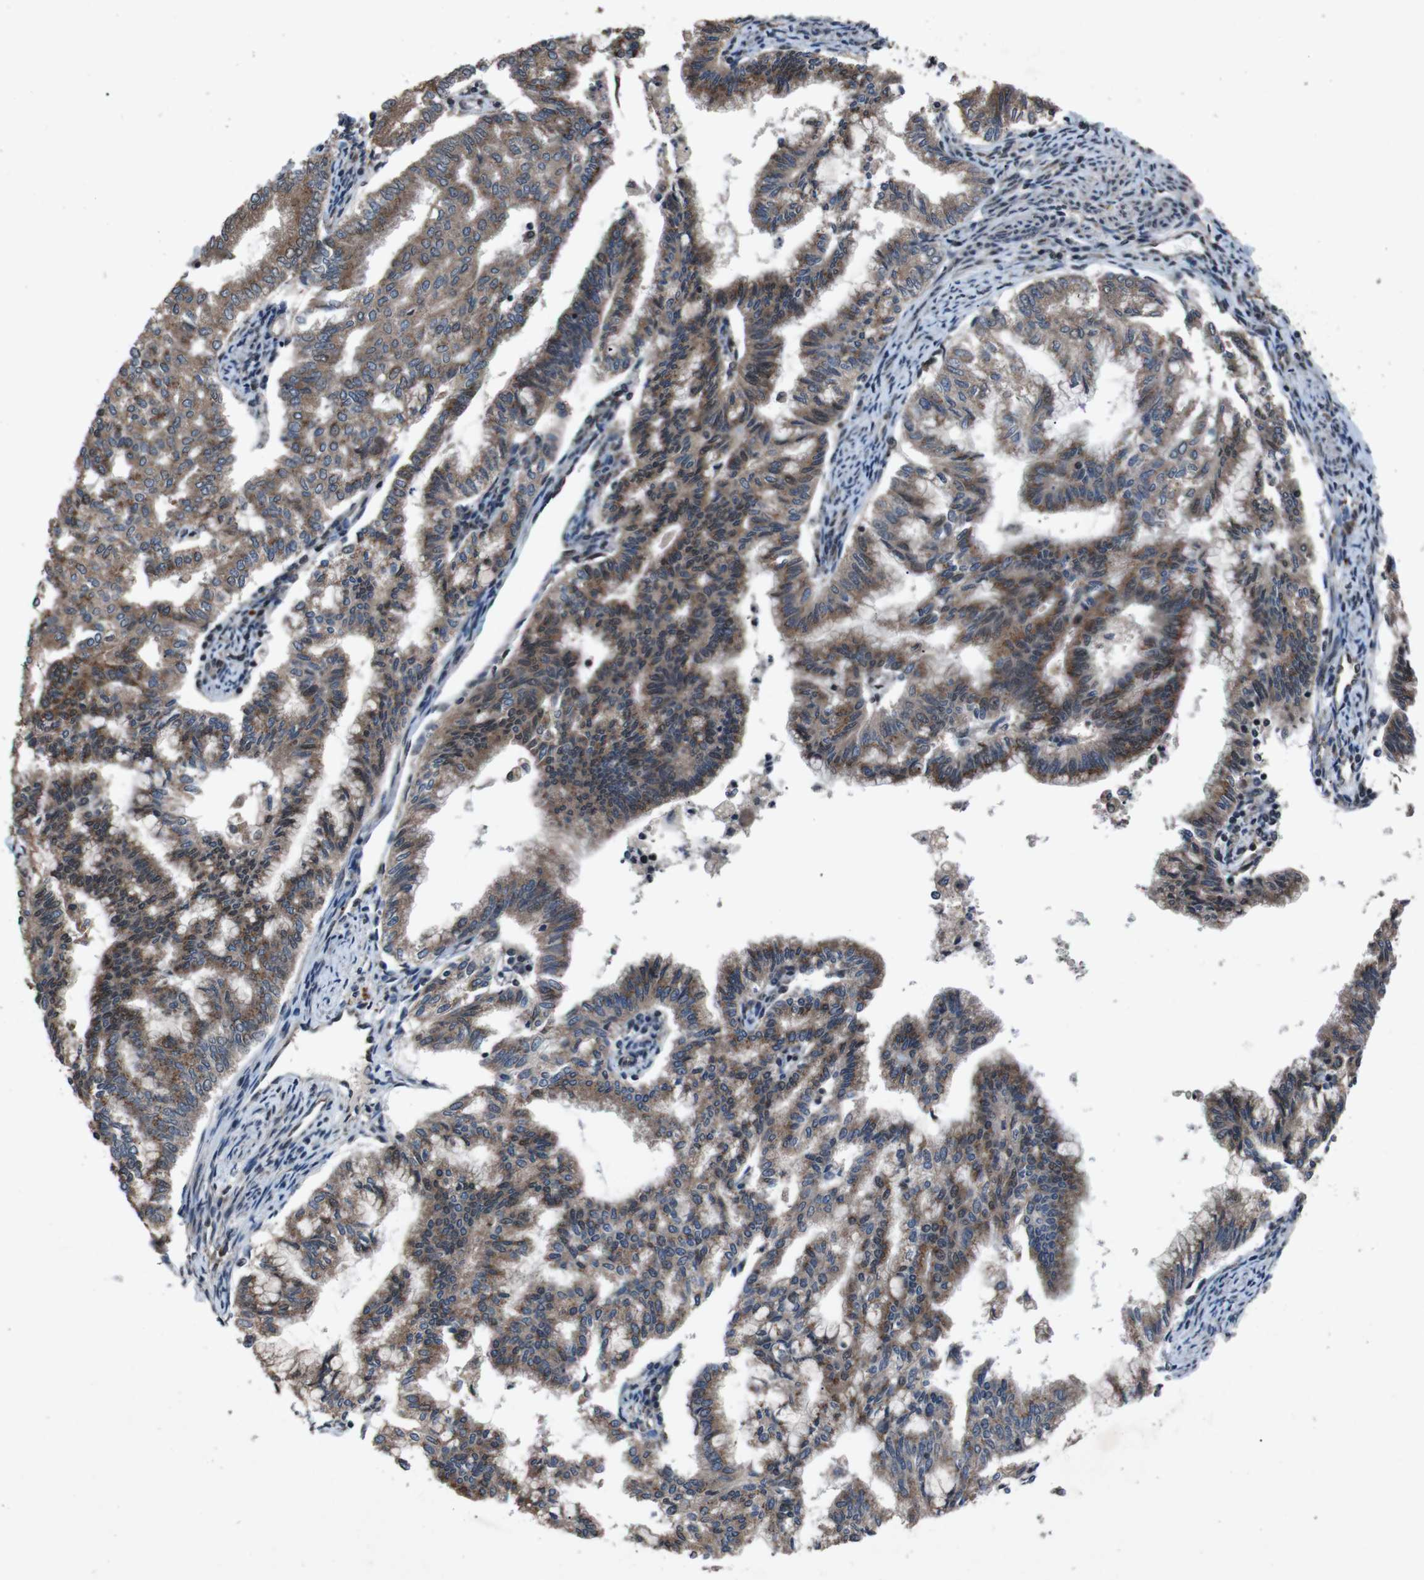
{"staining": {"intensity": "moderate", "quantity": ">75%", "location": "cytoplasmic/membranous"}, "tissue": "endometrial cancer", "cell_type": "Tumor cells", "image_type": "cancer", "snomed": [{"axis": "morphology", "description": "Adenocarcinoma, NOS"}, {"axis": "topography", "description": "Endometrium"}], "caption": "Human endometrial cancer stained with a protein marker exhibits moderate staining in tumor cells.", "gene": "SOCS1", "patient": {"sex": "female", "age": 79}}